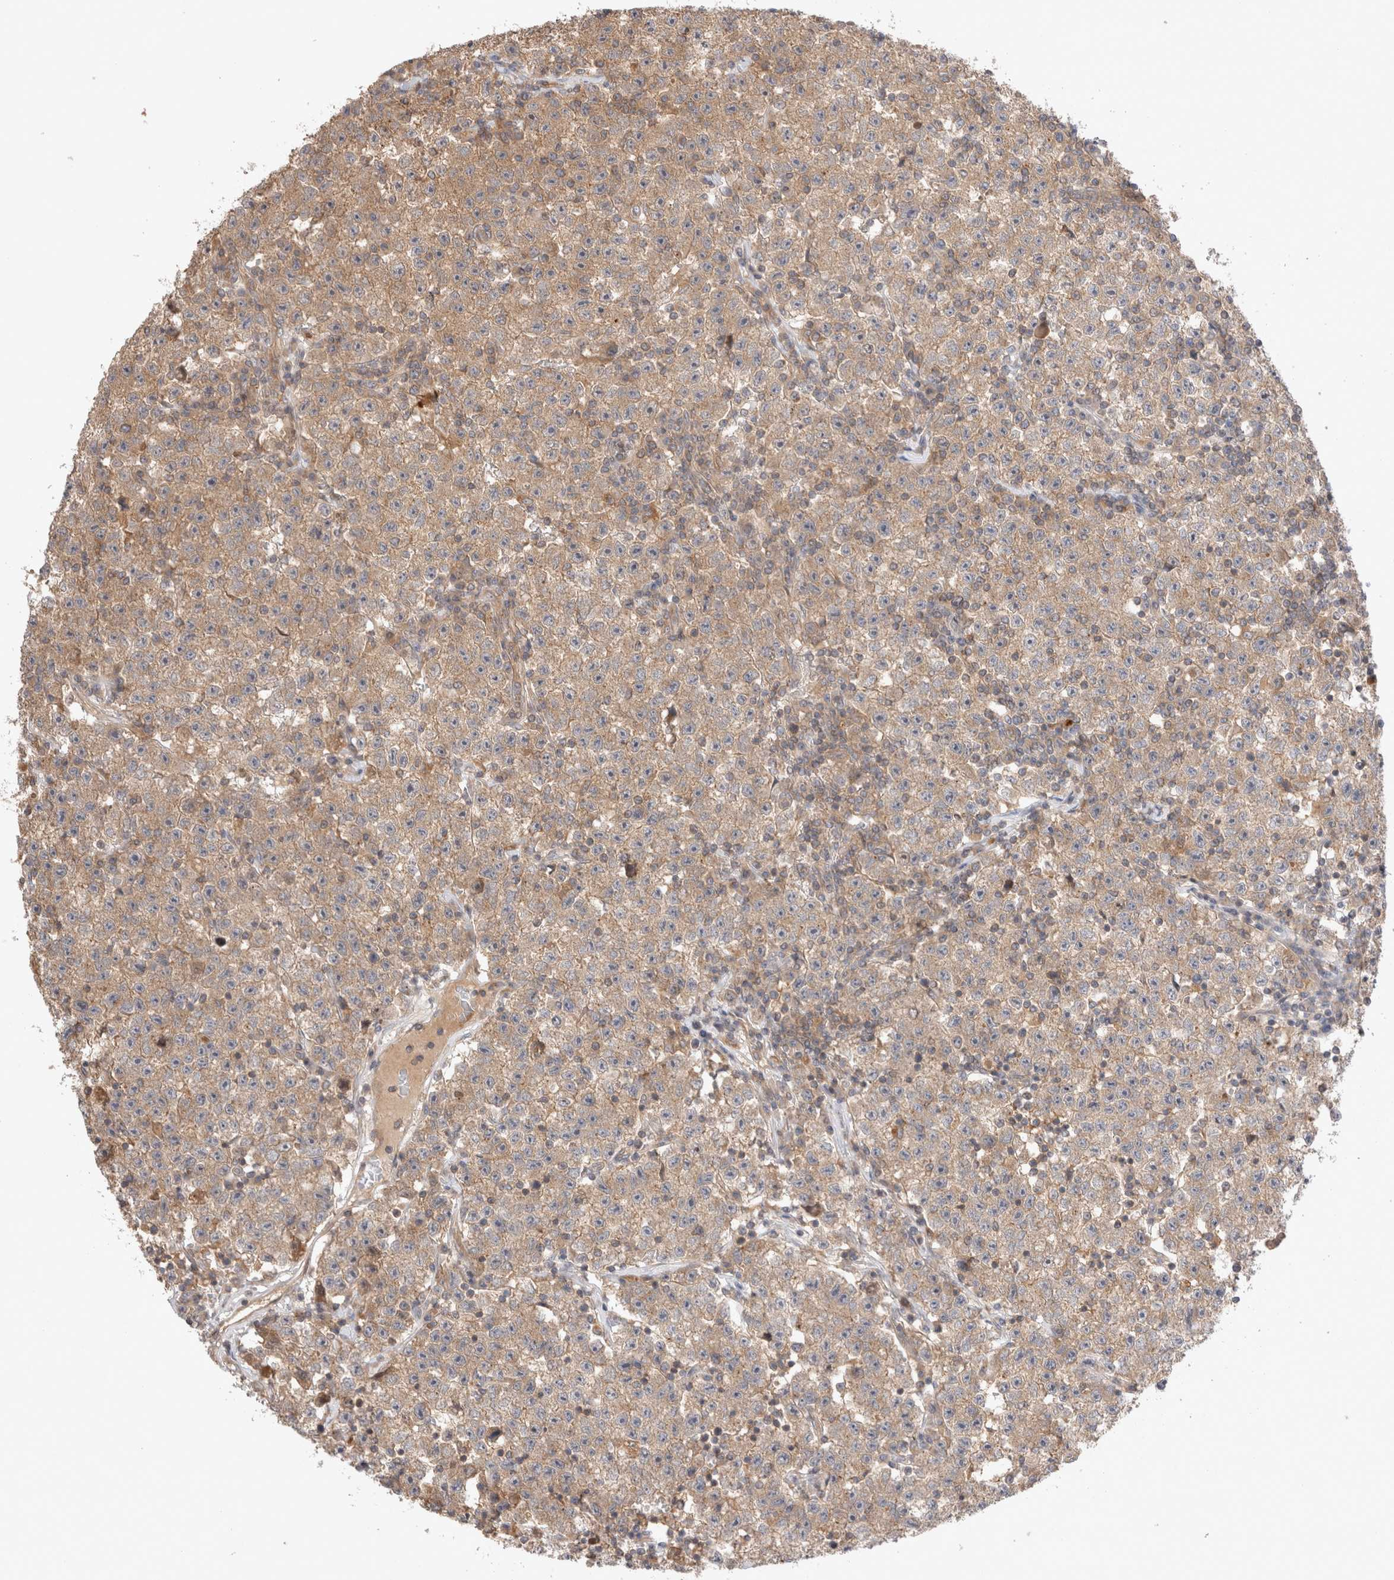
{"staining": {"intensity": "weak", "quantity": ">75%", "location": "cytoplasmic/membranous"}, "tissue": "testis cancer", "cell_type": "Tumor cells", "image_type": "cancer", "snomed": [{"axis": "morphology", "description": "Seminoma, NOS"}, {"axis": "topography", "description": "Testis"}], "caption": "Weak cytoplasmic/membranous protein expression is appreciated in approximately >75% of tumor cells in testis seminoma.", "gene": "VPS28", "patient": {"sex": "male", "age": 22}}